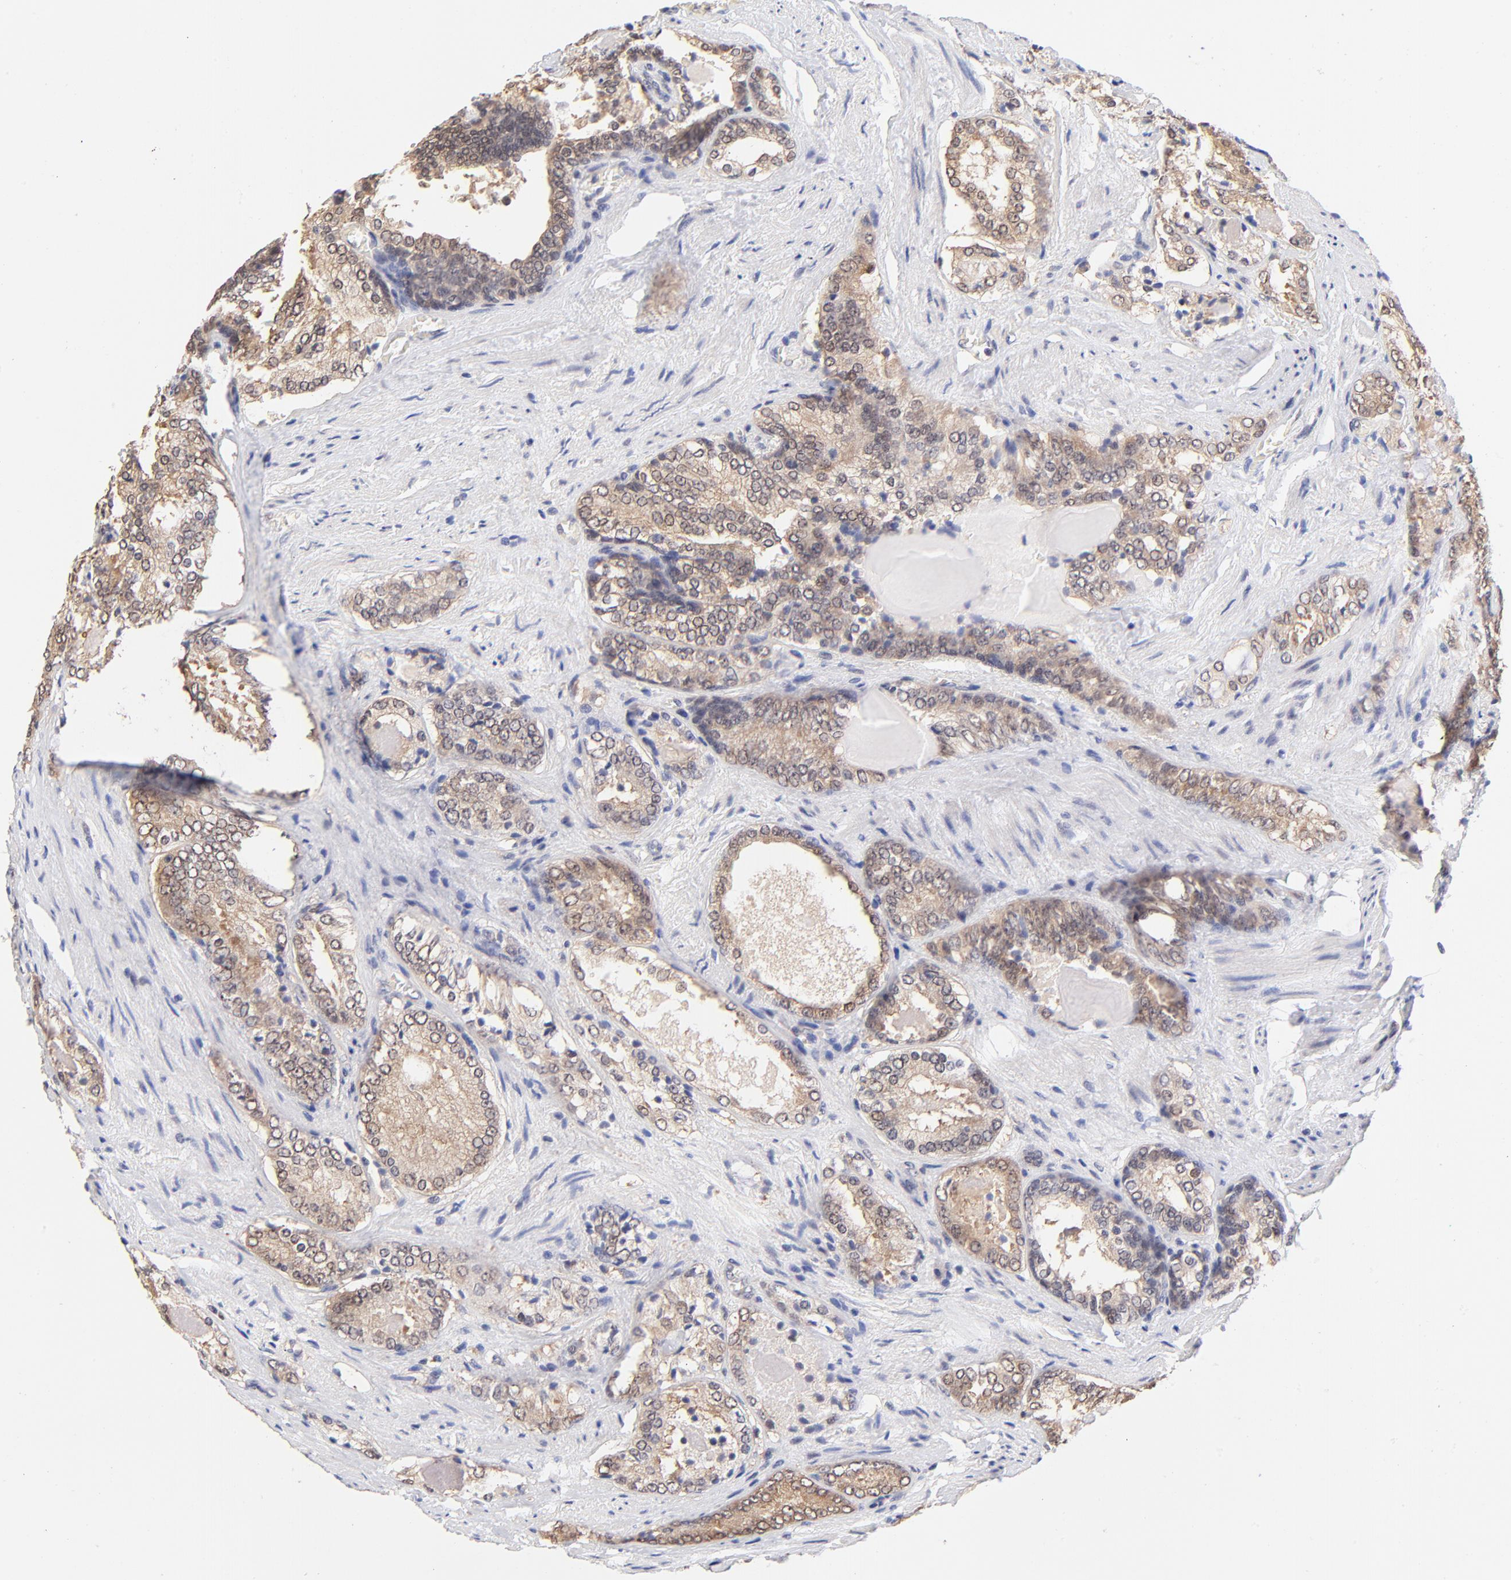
{"staining": {"intensity": "weak", "quantity": "25%-75%", "location": "cytoplasmic/membranous,nuclear"}, "tissue": "prostate cancer", "cell_type": "Tumor cells", "image_type": "cancer", "snomed": [{"axis": "morphology", "description": "Adenocarcinoma, Medium grade"}, {"axis": "topography", "description": "Prostate"}], "caption": "Brown immunohistochemical staining in prostate cancer (medium-grade adenocarcinoma) exhibits weak cytoplasmic/membranous and nuclear positivity in about 25%-75% of tumor cells.", "gene": "TXNL1", "patient": {"sex": "male", "age": 60}}